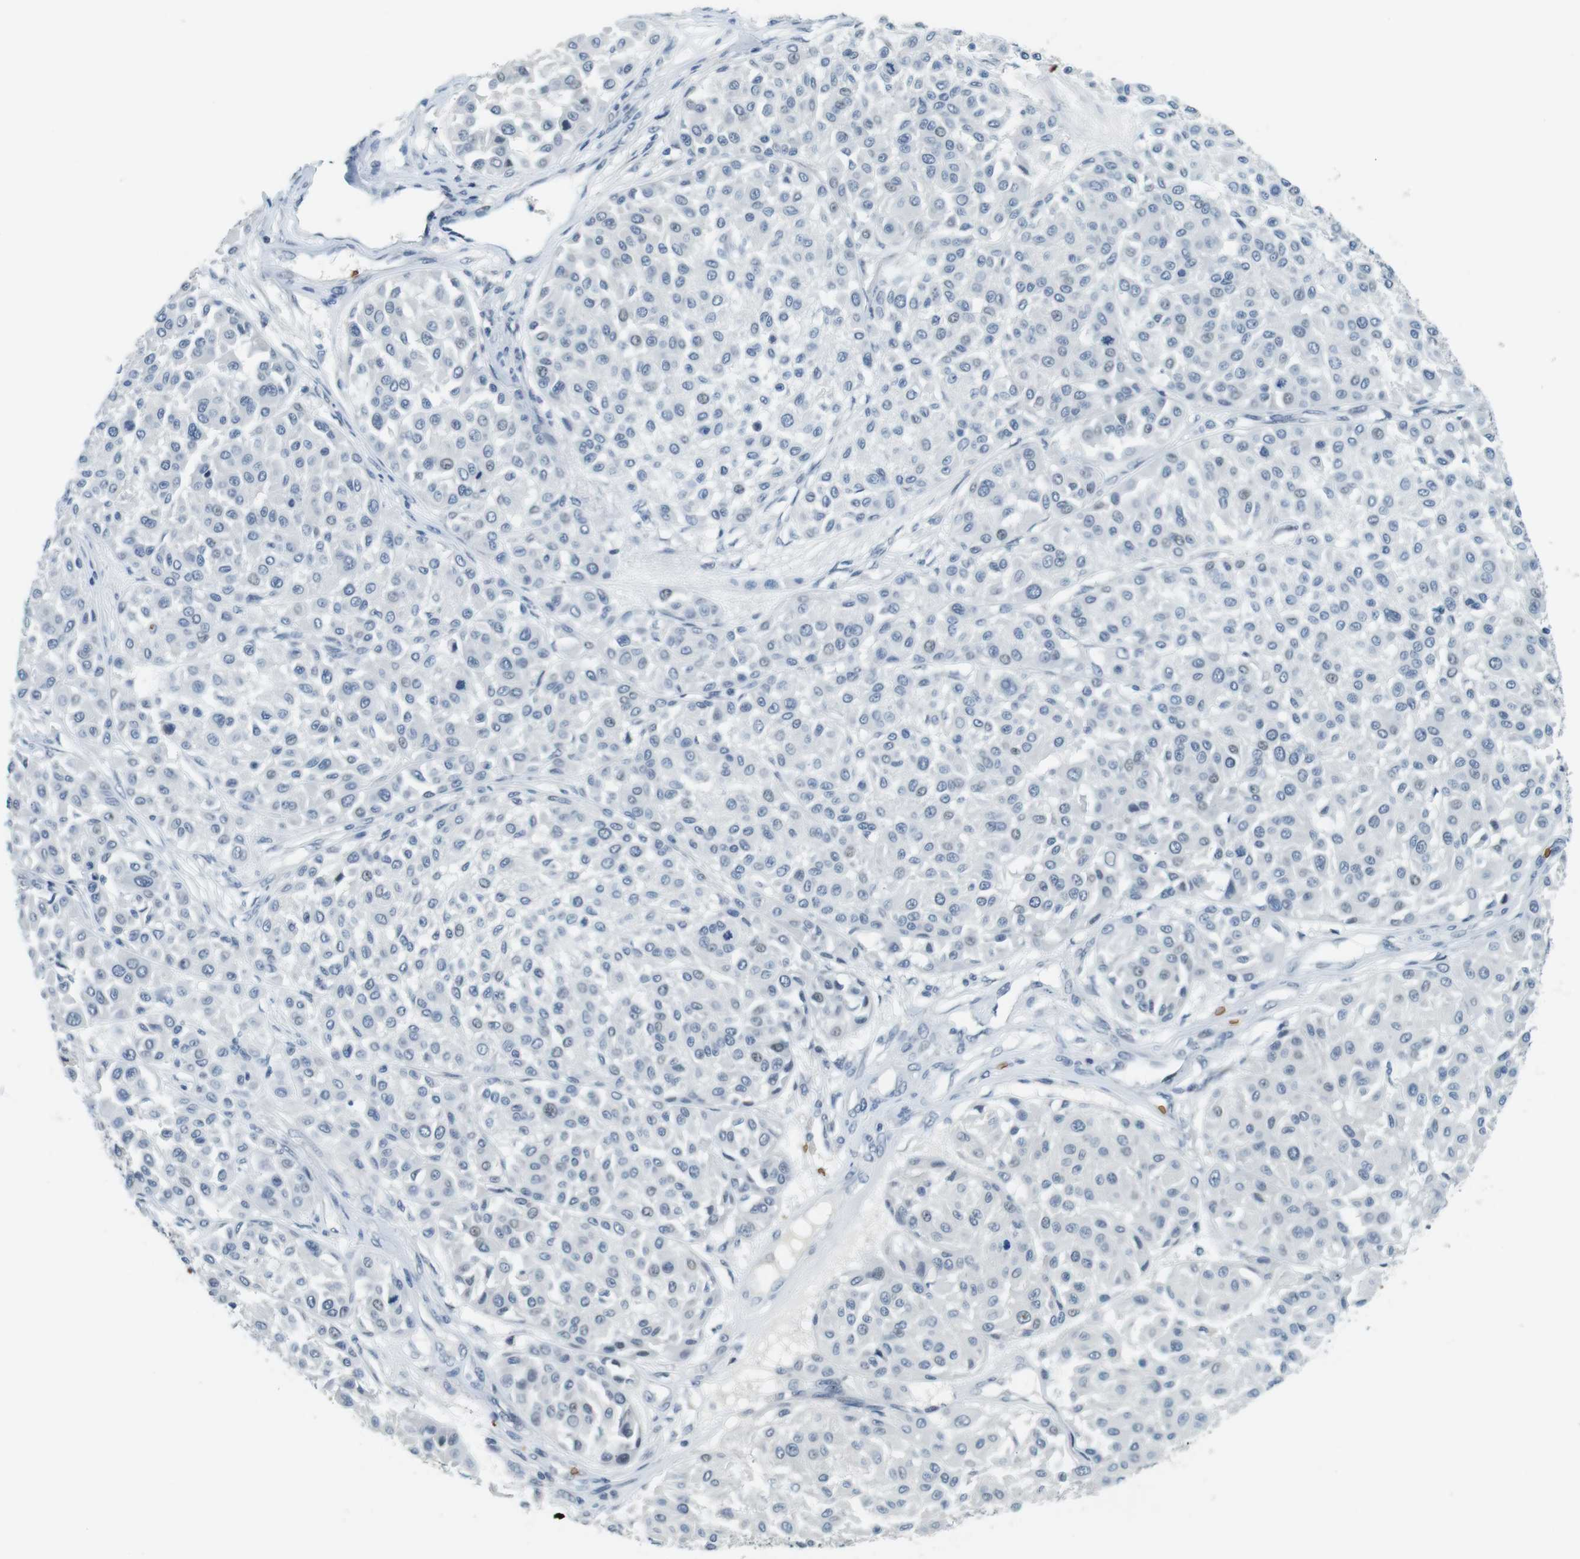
{"staining": {"intensity": "negative", "quantity": "none", "location": "none"}, "tissue": "melanoma", "cell_type": "Tumor cells", "image_type": "cancer", "snomed": [{"axis": "morphology", "description": "Malignant melanoma, Metastatic site"}, {"axis": "topography", "description": "Soft tissue"}], "caption": "Immunohistochemistry (IHC) micrograph of neoplastic tissue: human malignant melanoma (metastatic site) stained with DAB reveals no significant protein expression in tumor cells.", "gene": "SLC4A1", "patient": {"sex": "male", "age": 41}}